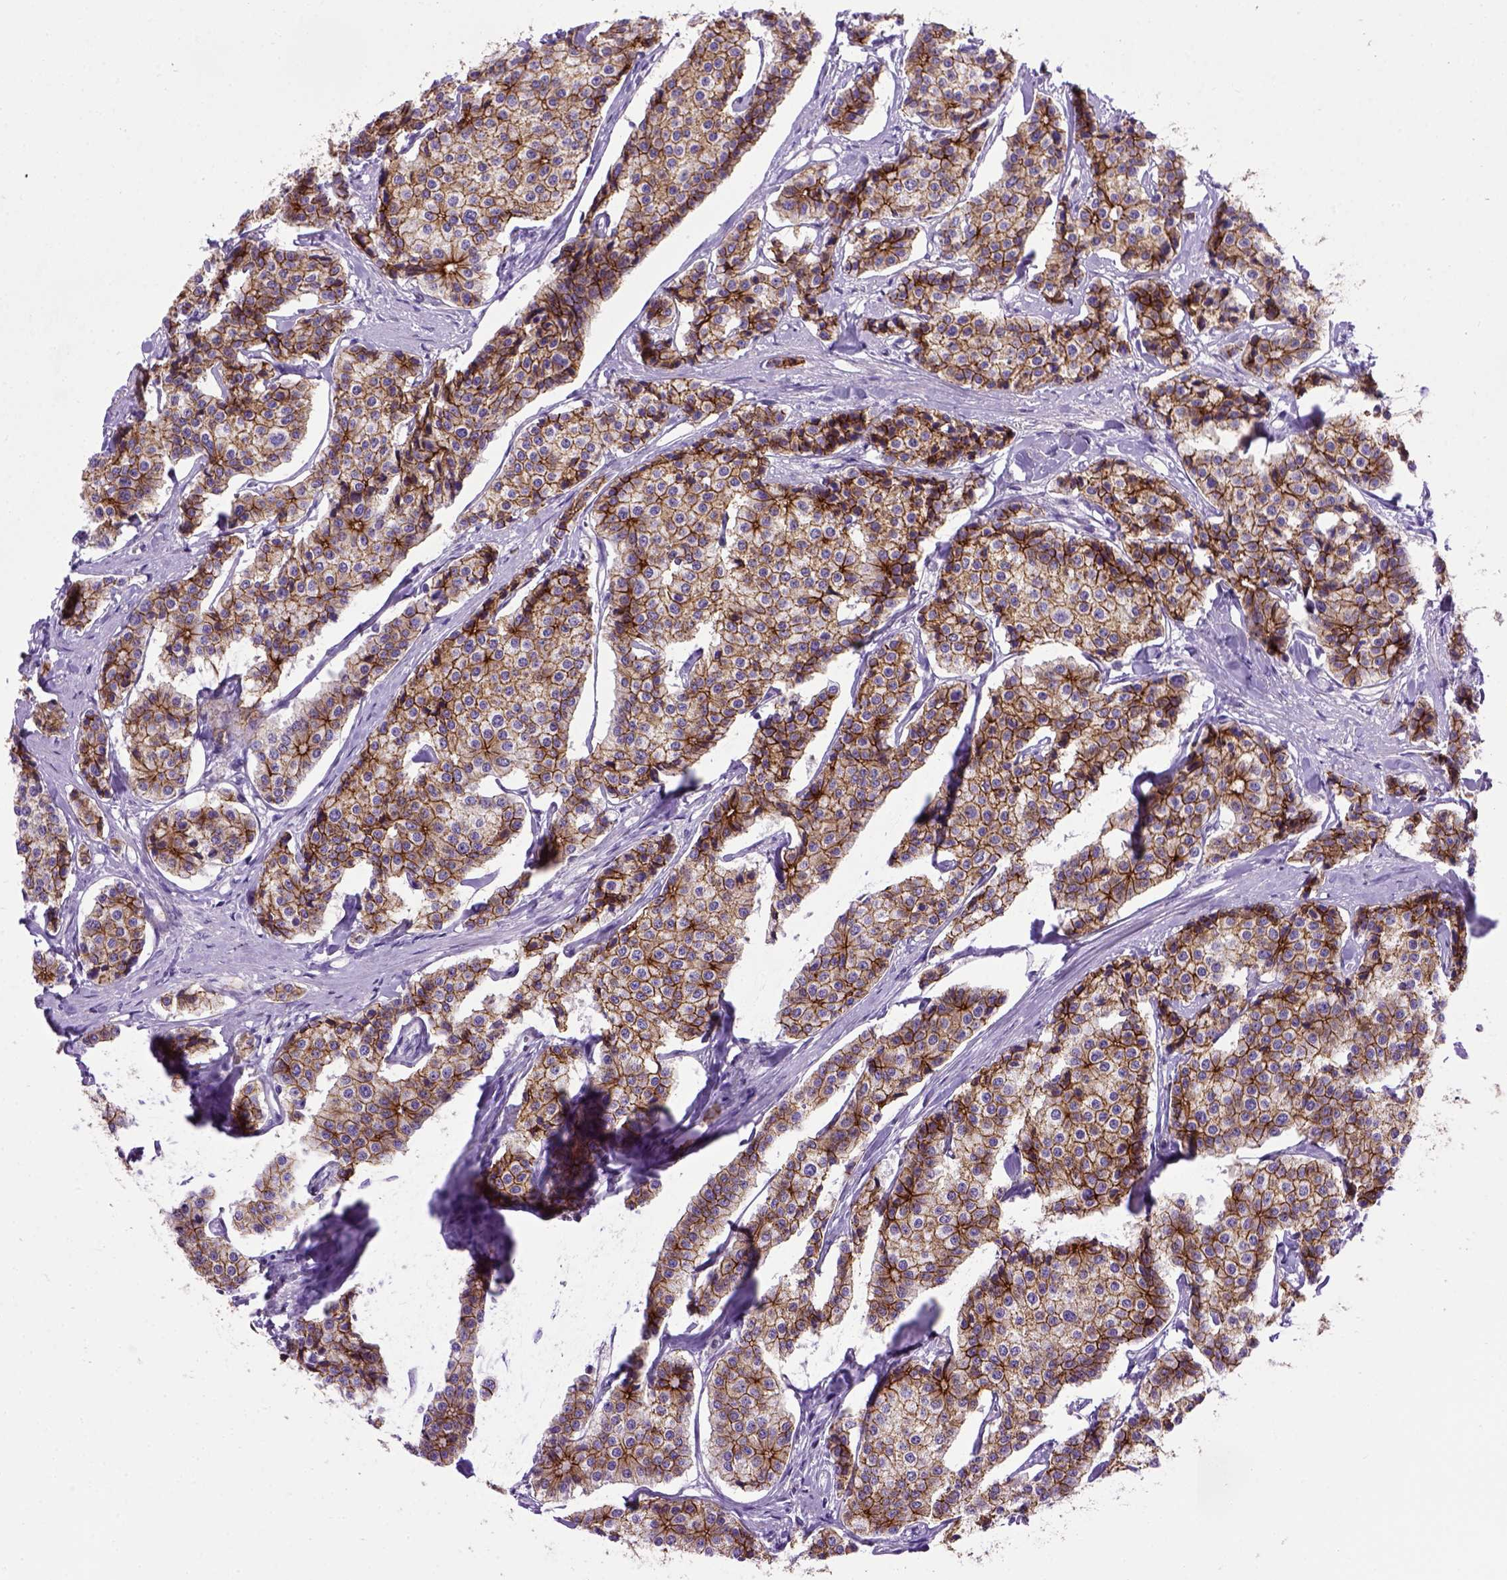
{"staining": {"intensity": "moderate", "quantity": ">75%", "location": "cytoplasmic/membranous"}, "tissue": "carcinoid", "cell_type": "Tumor cells", "image_type": "cancer", "snomed": [{"axis": "morphology", "description": "Carcinoid, malignant, NOS"}, {"axis": "topography", "description": "Small intestine"}], "caption": "Carcinoid (malignant) stained with a brown dye demonstrates moderate cytoplasmic/membranous positive positivity in approximately >75% of tumor cells.", "gene": "CDH1", "patient": {"sex": "female", "age": 65}}